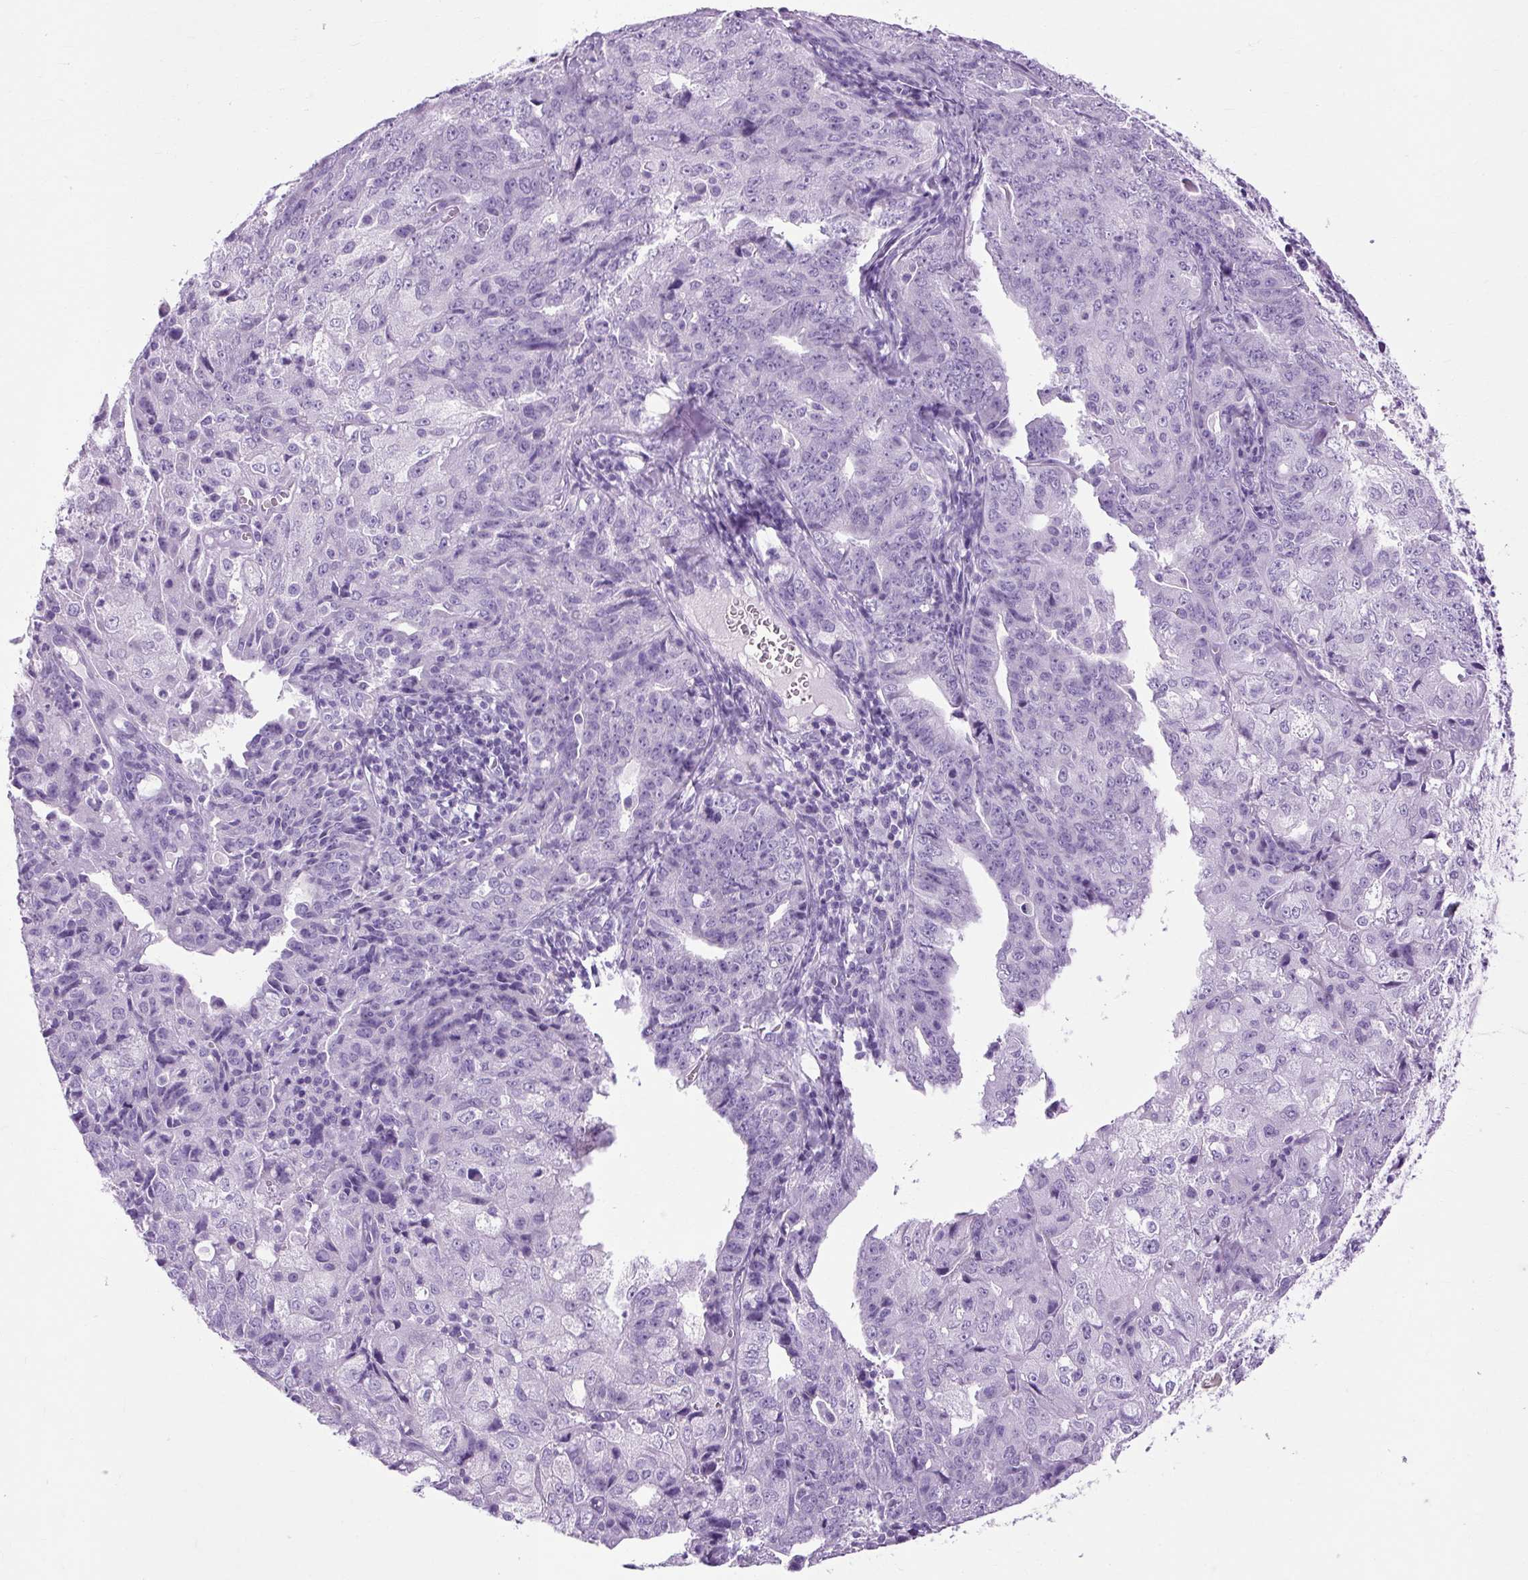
{"staining": {"intensity": "negative", "quantity": "none", "location": "none"}, "tissue": "endometrial cancer", "cell_type": "Tumor cells", "image_type": "cancer", "snomed": [{"axis": "morphology", "description": "Adenocarcinoma, NOS"}, {"axis": "topography", "description": "Endometrium"}], "caption": "Tumor cells show no significant protein positivity in endometrial cancer (adenocarcinoma). (Brightfield microscopy of DAB immunohistochemistry at high magnification).", "gene": "B3GNT4", "patient": {"sex": "female", "age": 61}}